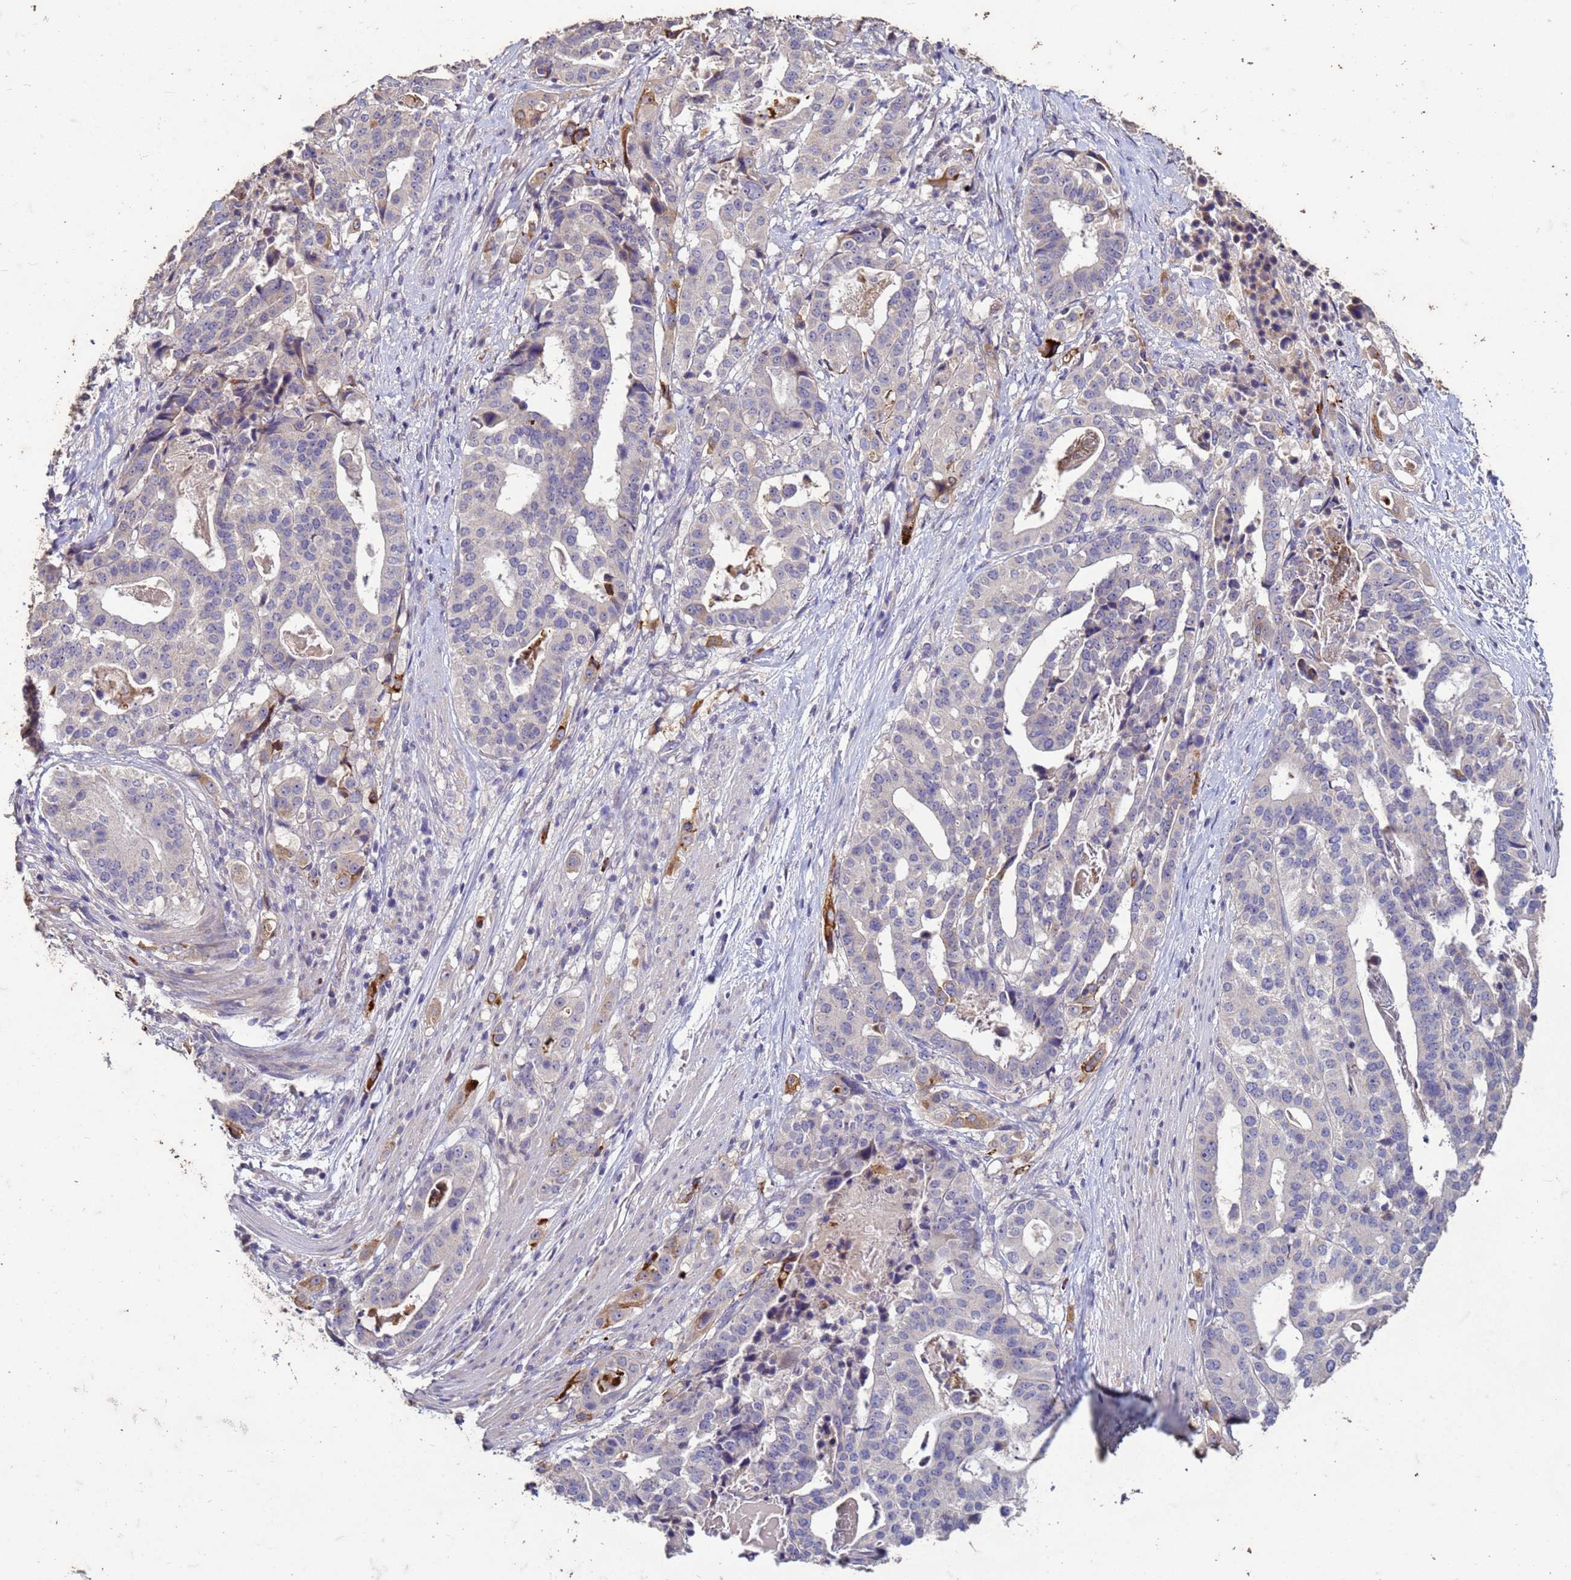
{"staining": {"intensity": "moderate", "quantity": "<25%", "location": "cytoplasmic/membranous"}, "tissue": "stomach cancer", "cell_type": "Tumor cells", "image_type": "cancer", "snomed": [{"axis": "morphology", "description": "Adenocarcinoma, NOS"}, {"axis": "topography", "description": "Stomach"}], "caption": "The immunohistochemical stain shows moderate cytoplasmic/membranous staining in tumor cells of stomach cancer (adenocarcinoma) tissue.", "gene": "FAM184B", "patient": {"sex": "male", "age": 48}}